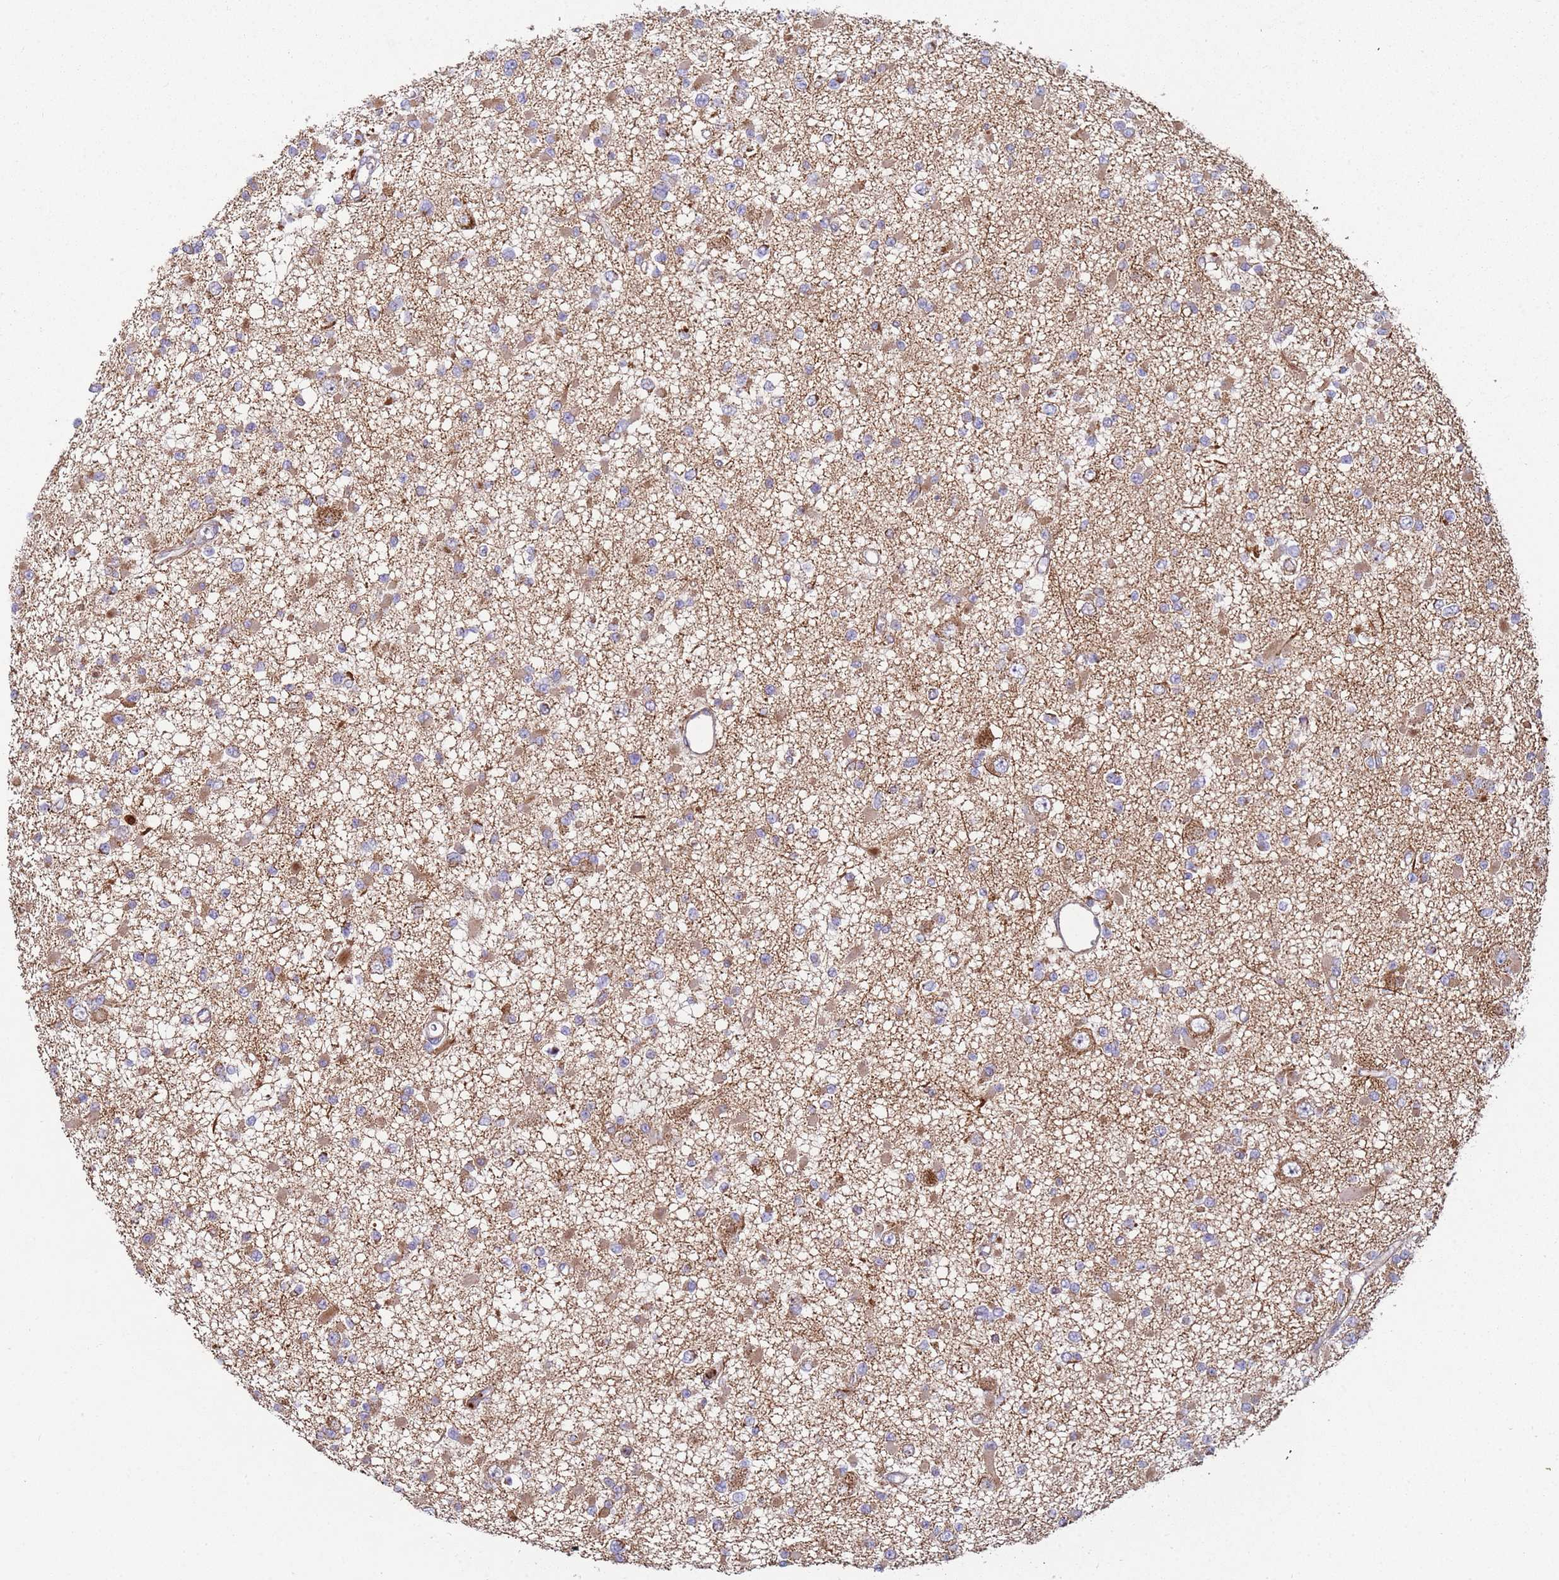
{"staining": {"intensity": "moderate", "quantity": "<25%", "location": "cytoplasmic/membranous"}, "tissue": "glioma", "cell_type": "Tumor cells", "image_type": "cancer", "snomed": [{"axis": "morphology", "description": "Glioma, malignant, Low grade"}, {"axis": "topography", "description": "Brain"}], "caption": "Glioma tissue exhibits moderate cytoplasmic/membranous staining in about <25% of tumor cells", "gene": "FBXO33", "patient": {"sex": "female", "age": 22}}